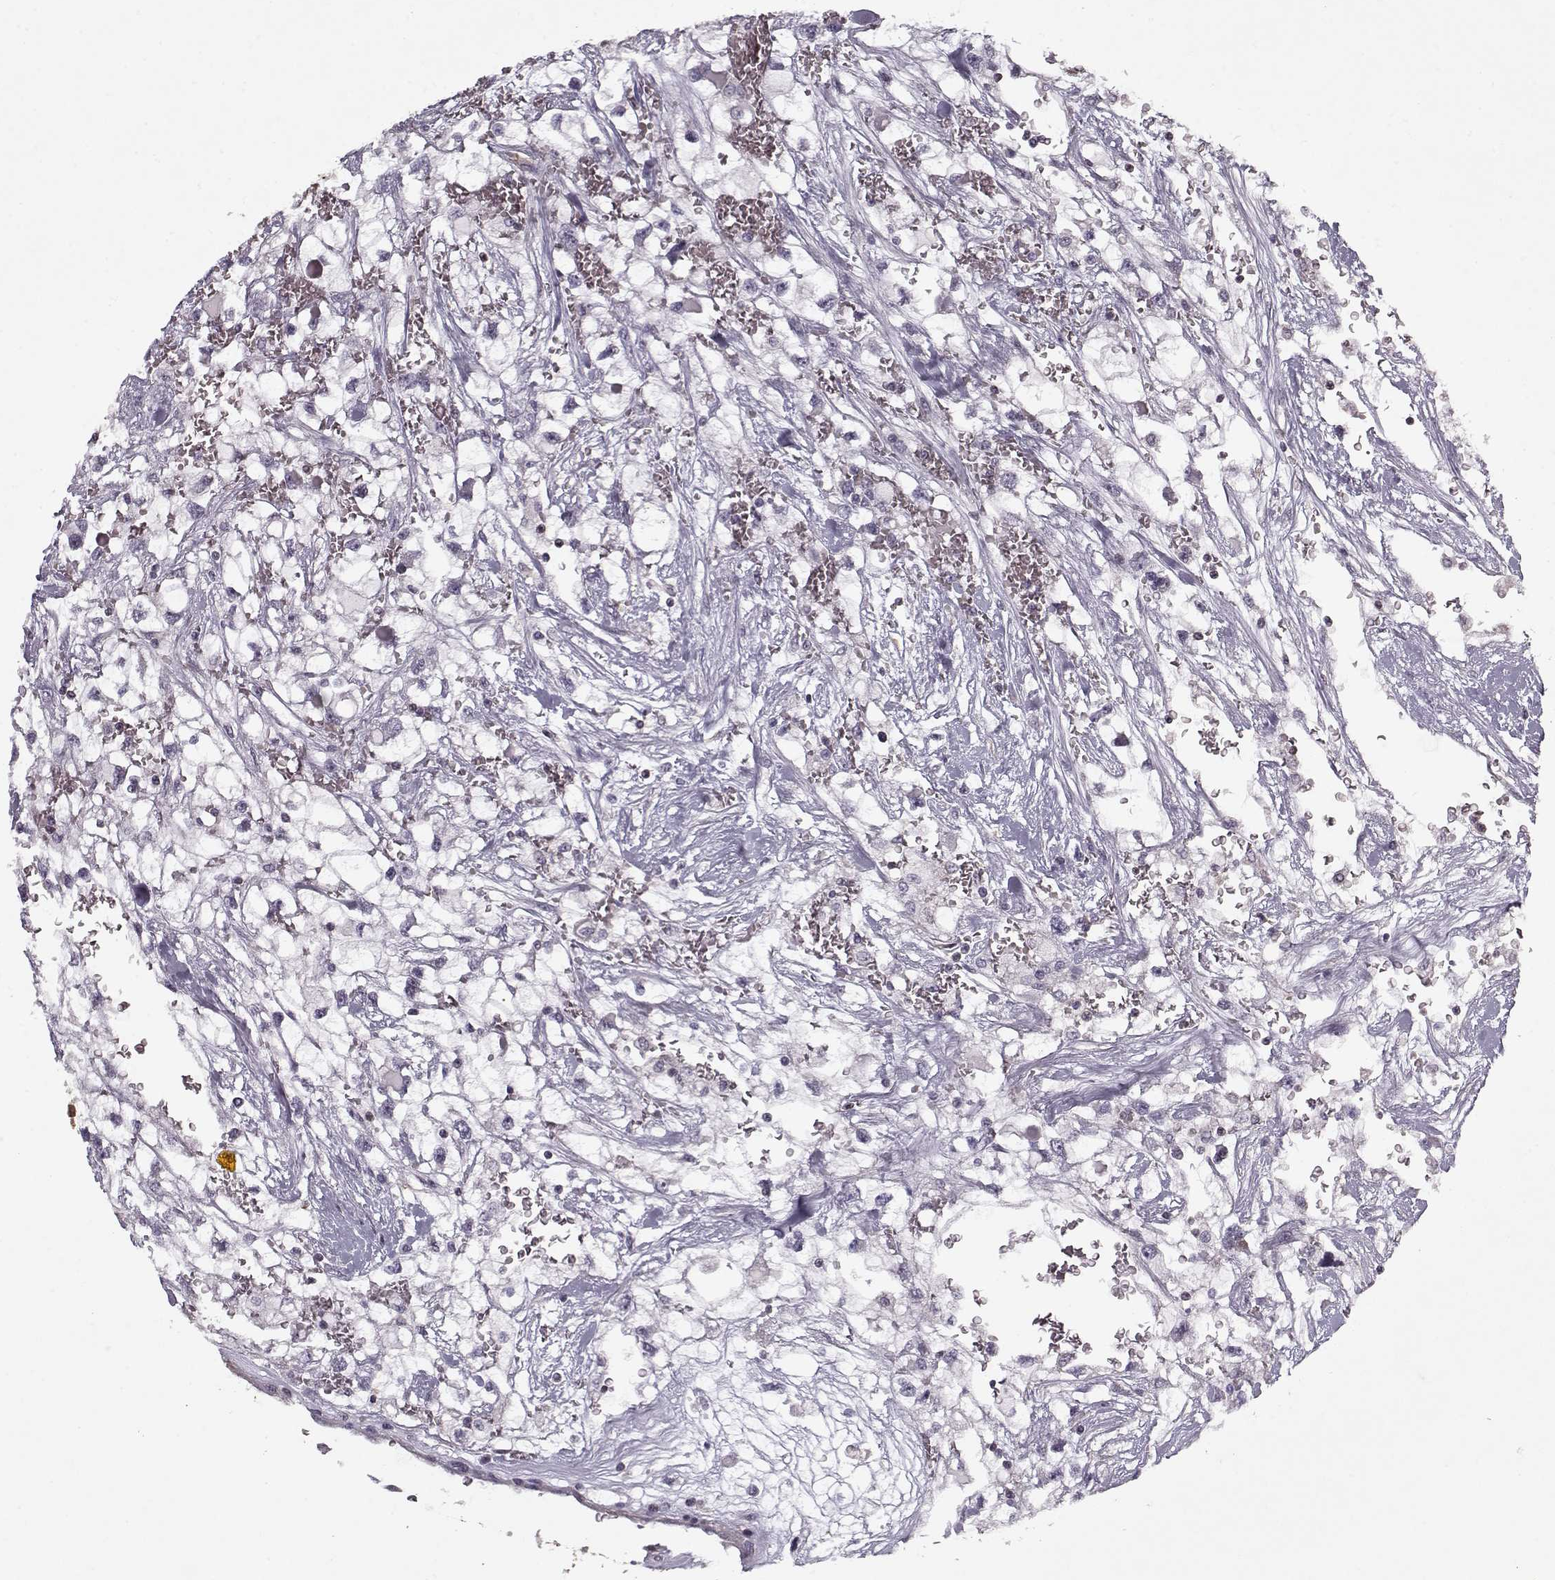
{"staining": {"intensity": "negative", "quantity": "none", "location": "none"}, "tissue": "renal cancer", "cell_type": "Tumor cells", "image_type": "cancer", "snomed": [{"axis": "morphology", "description": "Adenocarcinoma, NOS"}, {"axis": "topography", "description": "Kidney"}], "caption": "High power microscopy image of an immunohistochemistry micrograph of adenocarcinoma (renal), revealing no significant expression in tumor cells.", "gene": "KRT9", "patient": {"sex": "male", "age": 59}}